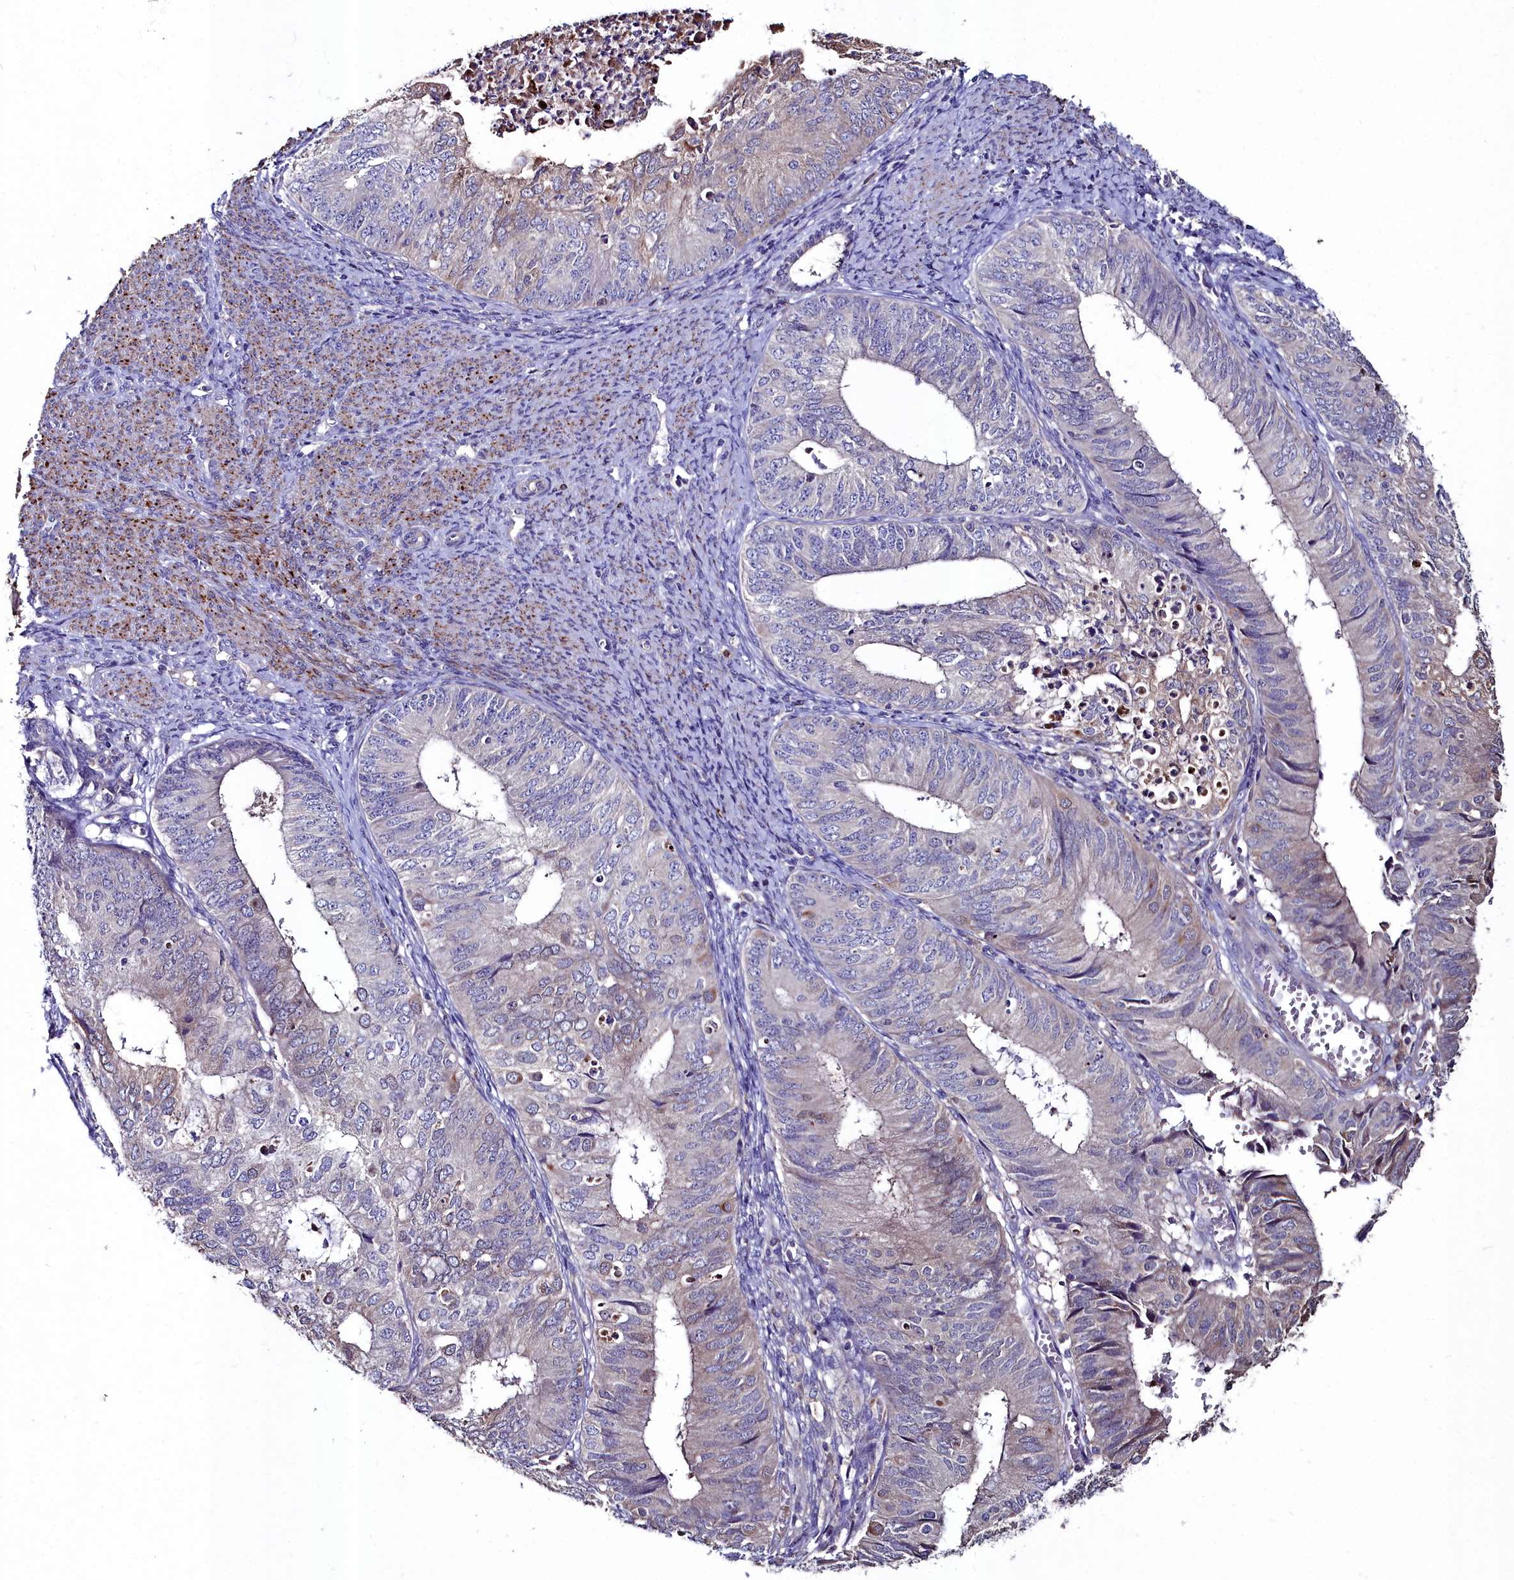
{"staining": {"intensity": "moderate", "quantity": "<25%", "location": "cytoplasmic/membranous"}, "tissue": "endometrial cancer", "cell_type": "Tumor cells", "image_type": "cancer", "snomed": [{"axis": "morphology", "description": "Adenocarcinoma, NOS"}, {"axis": "topography", "description": "Endometrium"}], "caption": "IHC histopathology image of endometrial cancer stained for a protein (brown), which demonstrates low levels of moderate cytoplasmic/membranous staining in approximately <25% of tumor cells.", "gene": "AMBRA1", "patient": {"sex": "female", "age": 68}}